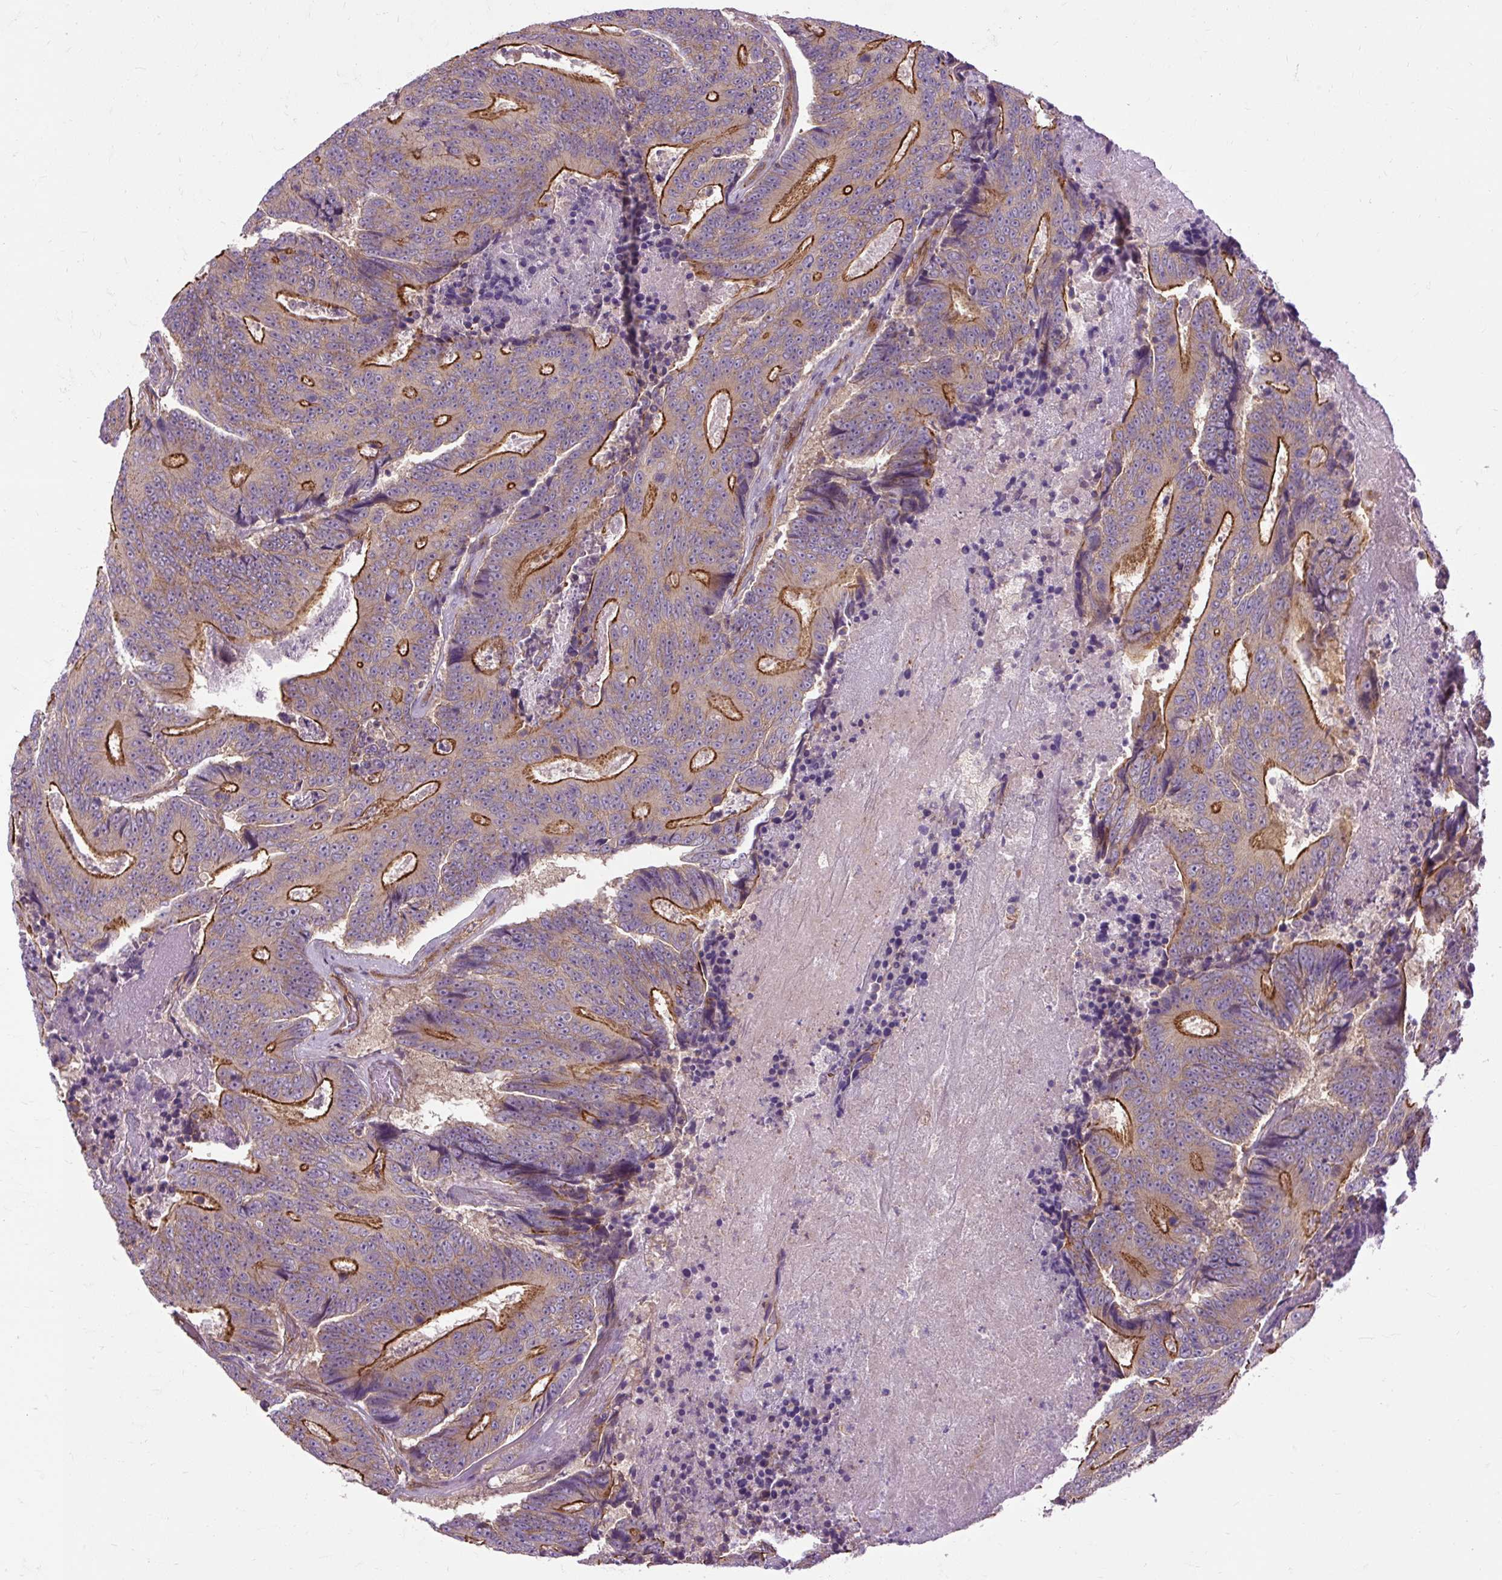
{"staining": {"intensity": "strong", "quantity": "25%-75%", "location": "cytoplasmic/membranous"}, "tissue": "colorectal cancer", "cell_type": "Tumor cells", "image_type": "cancer", "snomed": [{"axis": "morphology", "description": "Adenocarcinoma, NOS"}, {"axis": "topography", "description": "Colon"}], "caption": "IHC micrograph of neoplastic tissue: human colorectal cancer (adenocarcinoma) stained using IHC displays high levels of strong protein expression localized specifically in the cytoplasmic/membranous of tumor cells, appearing as a cytoplasmic/membranous brown color.", "gene": "CCDC93", "patient": {"sex": "male", "age": 83}}